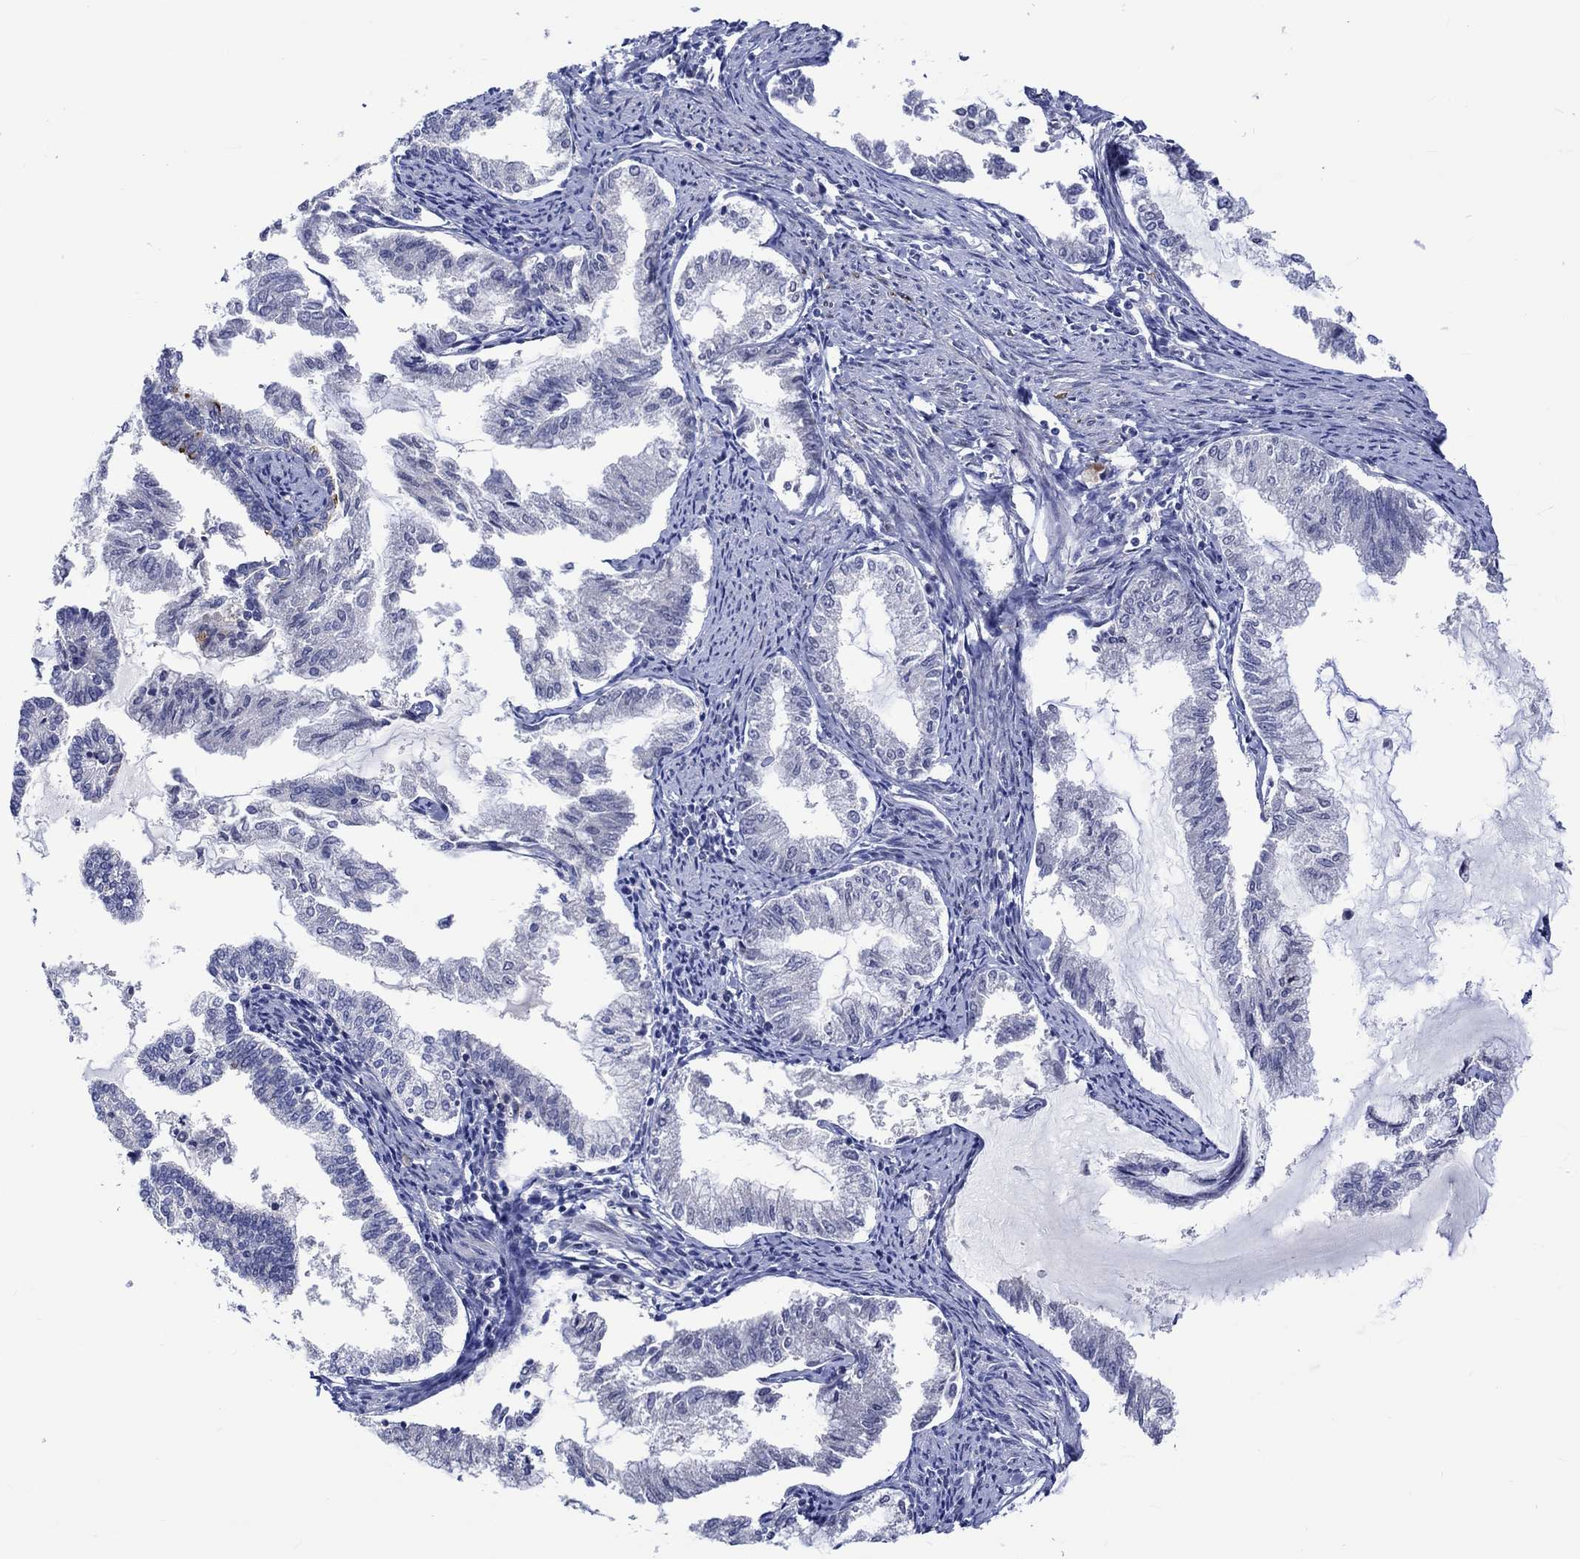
{"staining": {"intensity": "negative", "quantity": "none", "location": "none"}, "tissue": "endometrial cancer", "cell_type": "Tumor cells", "image_type": "cancer", "snomed": [{"axis": "morphology", "description": "Adenocarcinoma, NOS"}, {"axis": "topography", "description": "Endometrium"}], "caption": "Tumor cells show no significant protein expression in adenocarcinoma (endometrial).", "gene": "E2F8", "patient": {"sex": "female", "age": 79}}